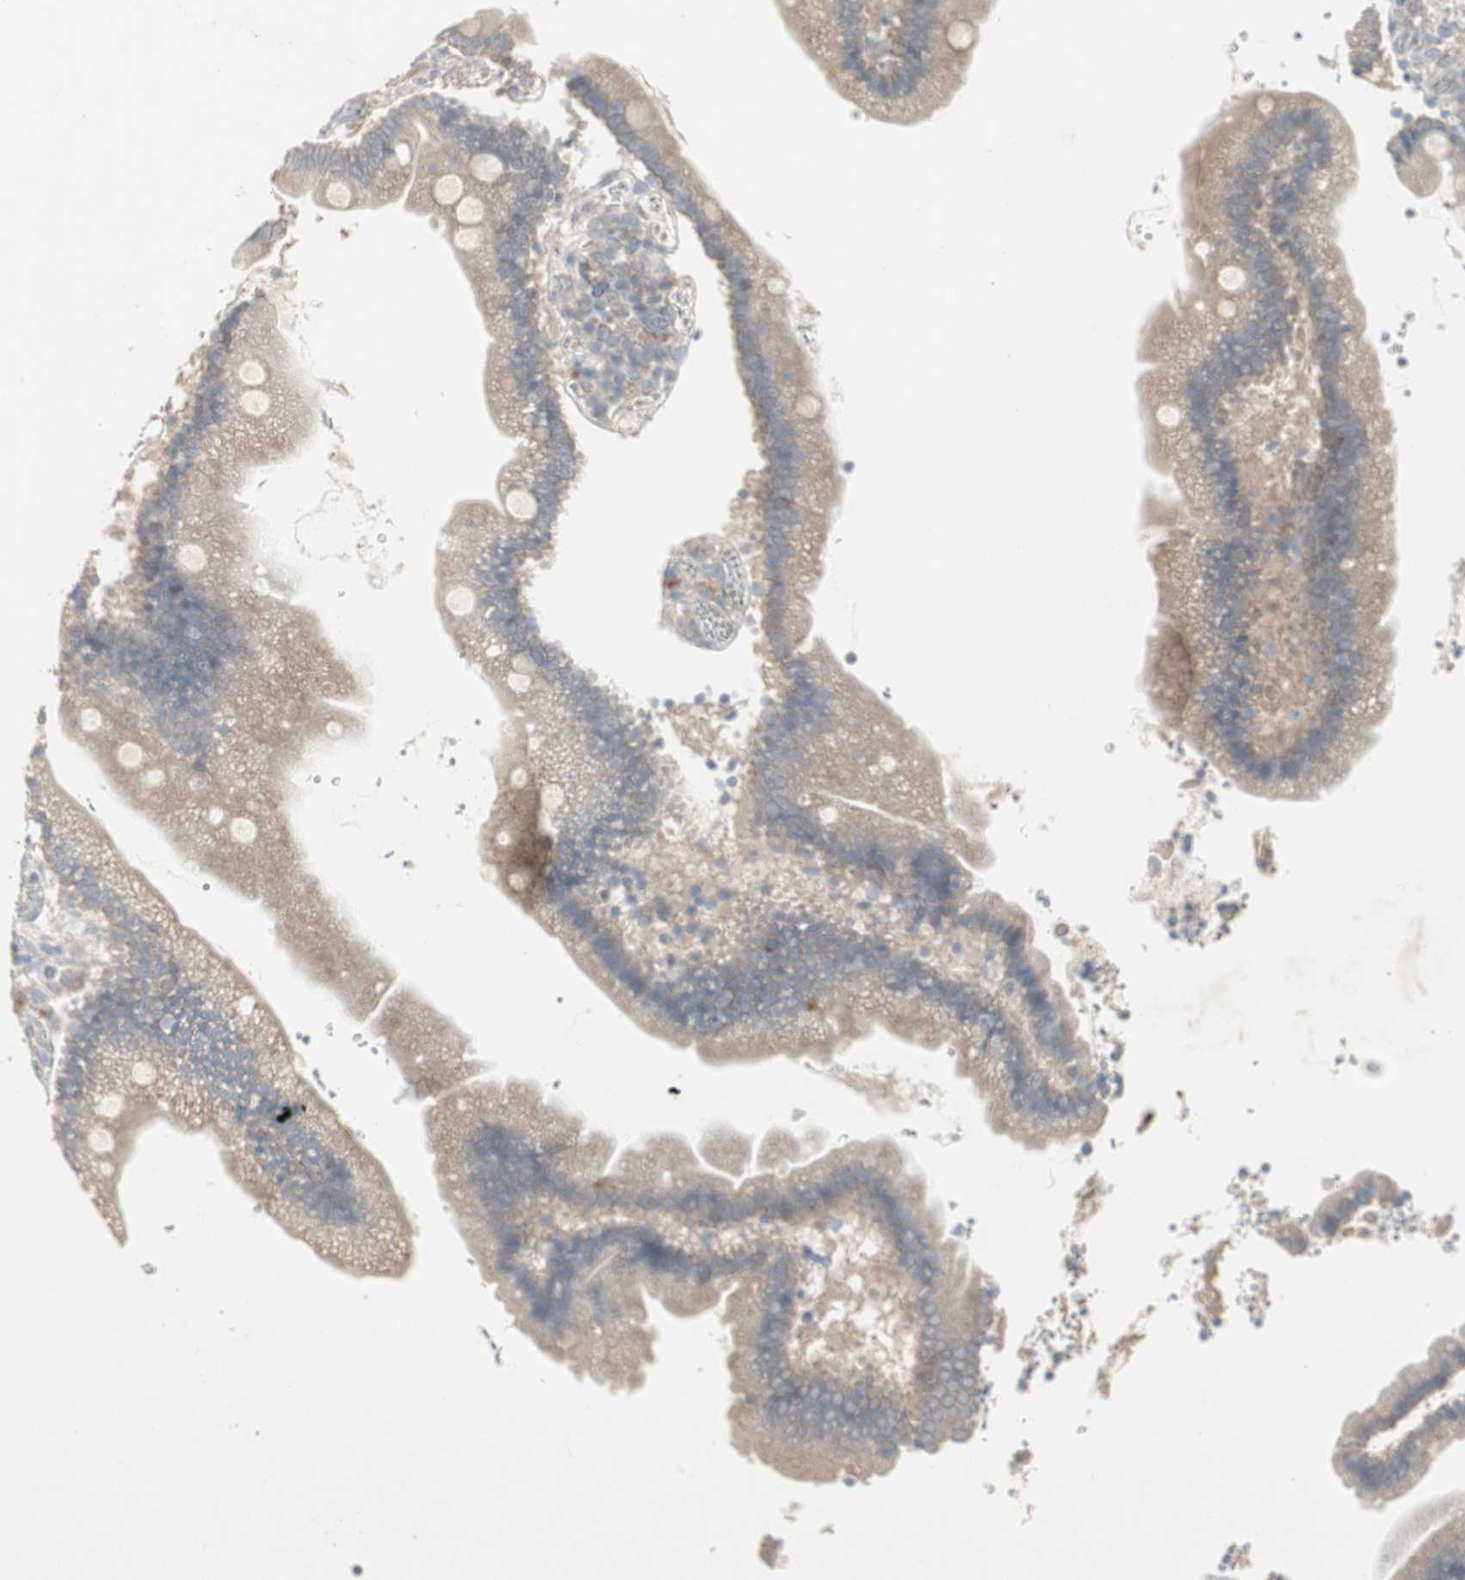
{"staining": {"intensity": "weak", "quantity": "<25%", "location": "cytoplasmic/membranous"}, "tissue": "duodenum", "cell_type": "Glandular cells", "image_type": "normal", "snomed": [{"axis": "morphology", "description": "Normal tissue, NOS"}, {"axis": "topography", "description": "Duodenum"}], "caption": "This micrograph is of normal duodenum stained with immunohistochemistry to label a protein in brown with the nuclei are counter-stained blue. There is no positivity in glandular cells. (DAB immunohistochemistry (IHC), high magnification).", "gene": "JMJD7", "patient": {"sex": "male", "age": 66}}